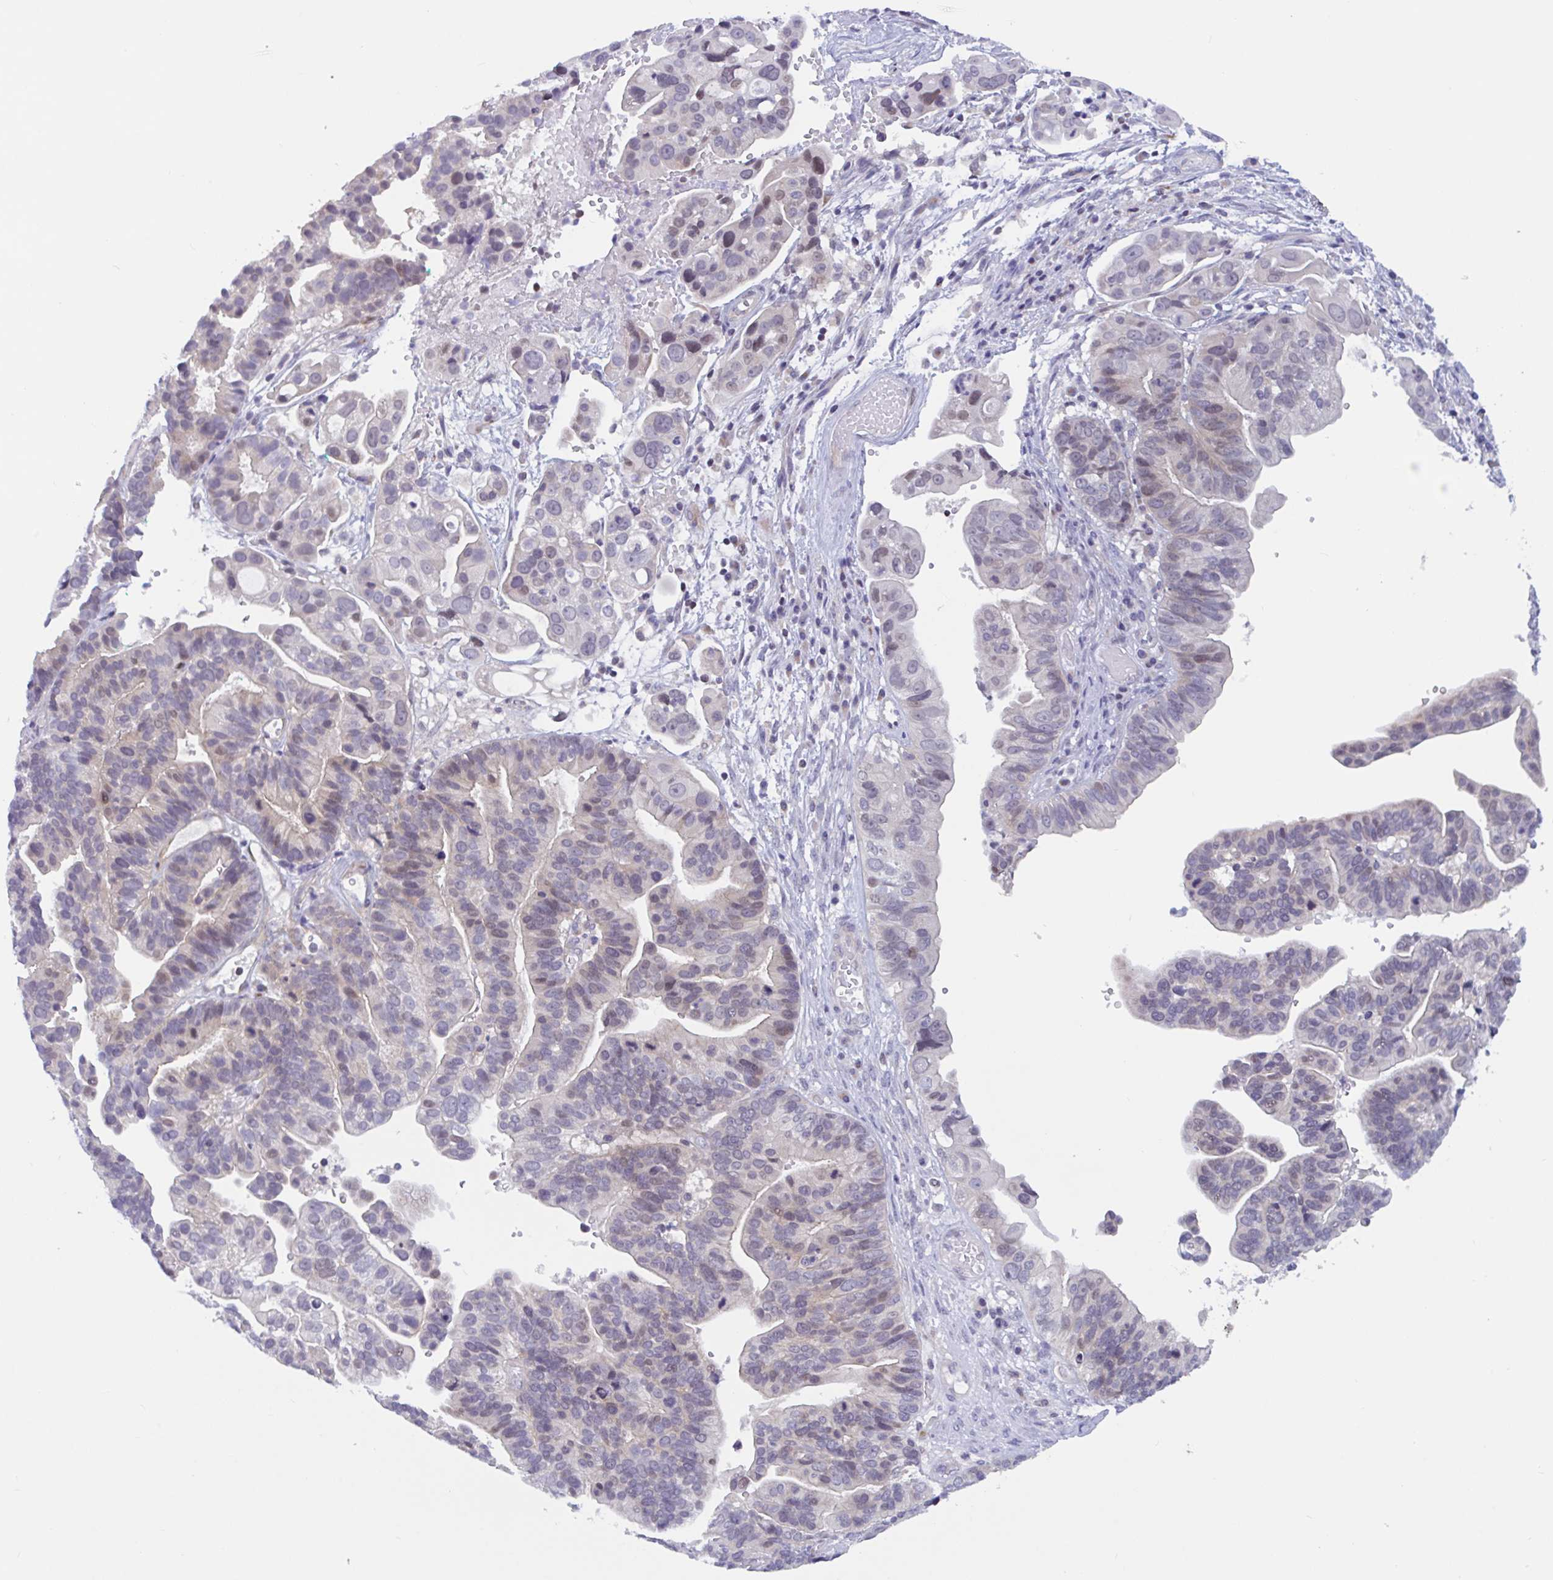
{"staining": {"intensity": "negative", "quantity": "none", "location": "none"}, "tissue": "ovarian cancer", "cell_type": "Tumor cells", "image_type": "cancer", "snomed": [{"axis": "morphology", "description": "Cystadenocarcinoma, serous, NOS"}, {"axis": "topography", "description": "Ovary"}], "caption": "Immunohistochemical staining of human ovarian cancer (serous cystadenocarcinoma) shows no significant positivity in tumor cells.", "gene": "SNX11", "patient": {"sex": "female", "age": 56}}